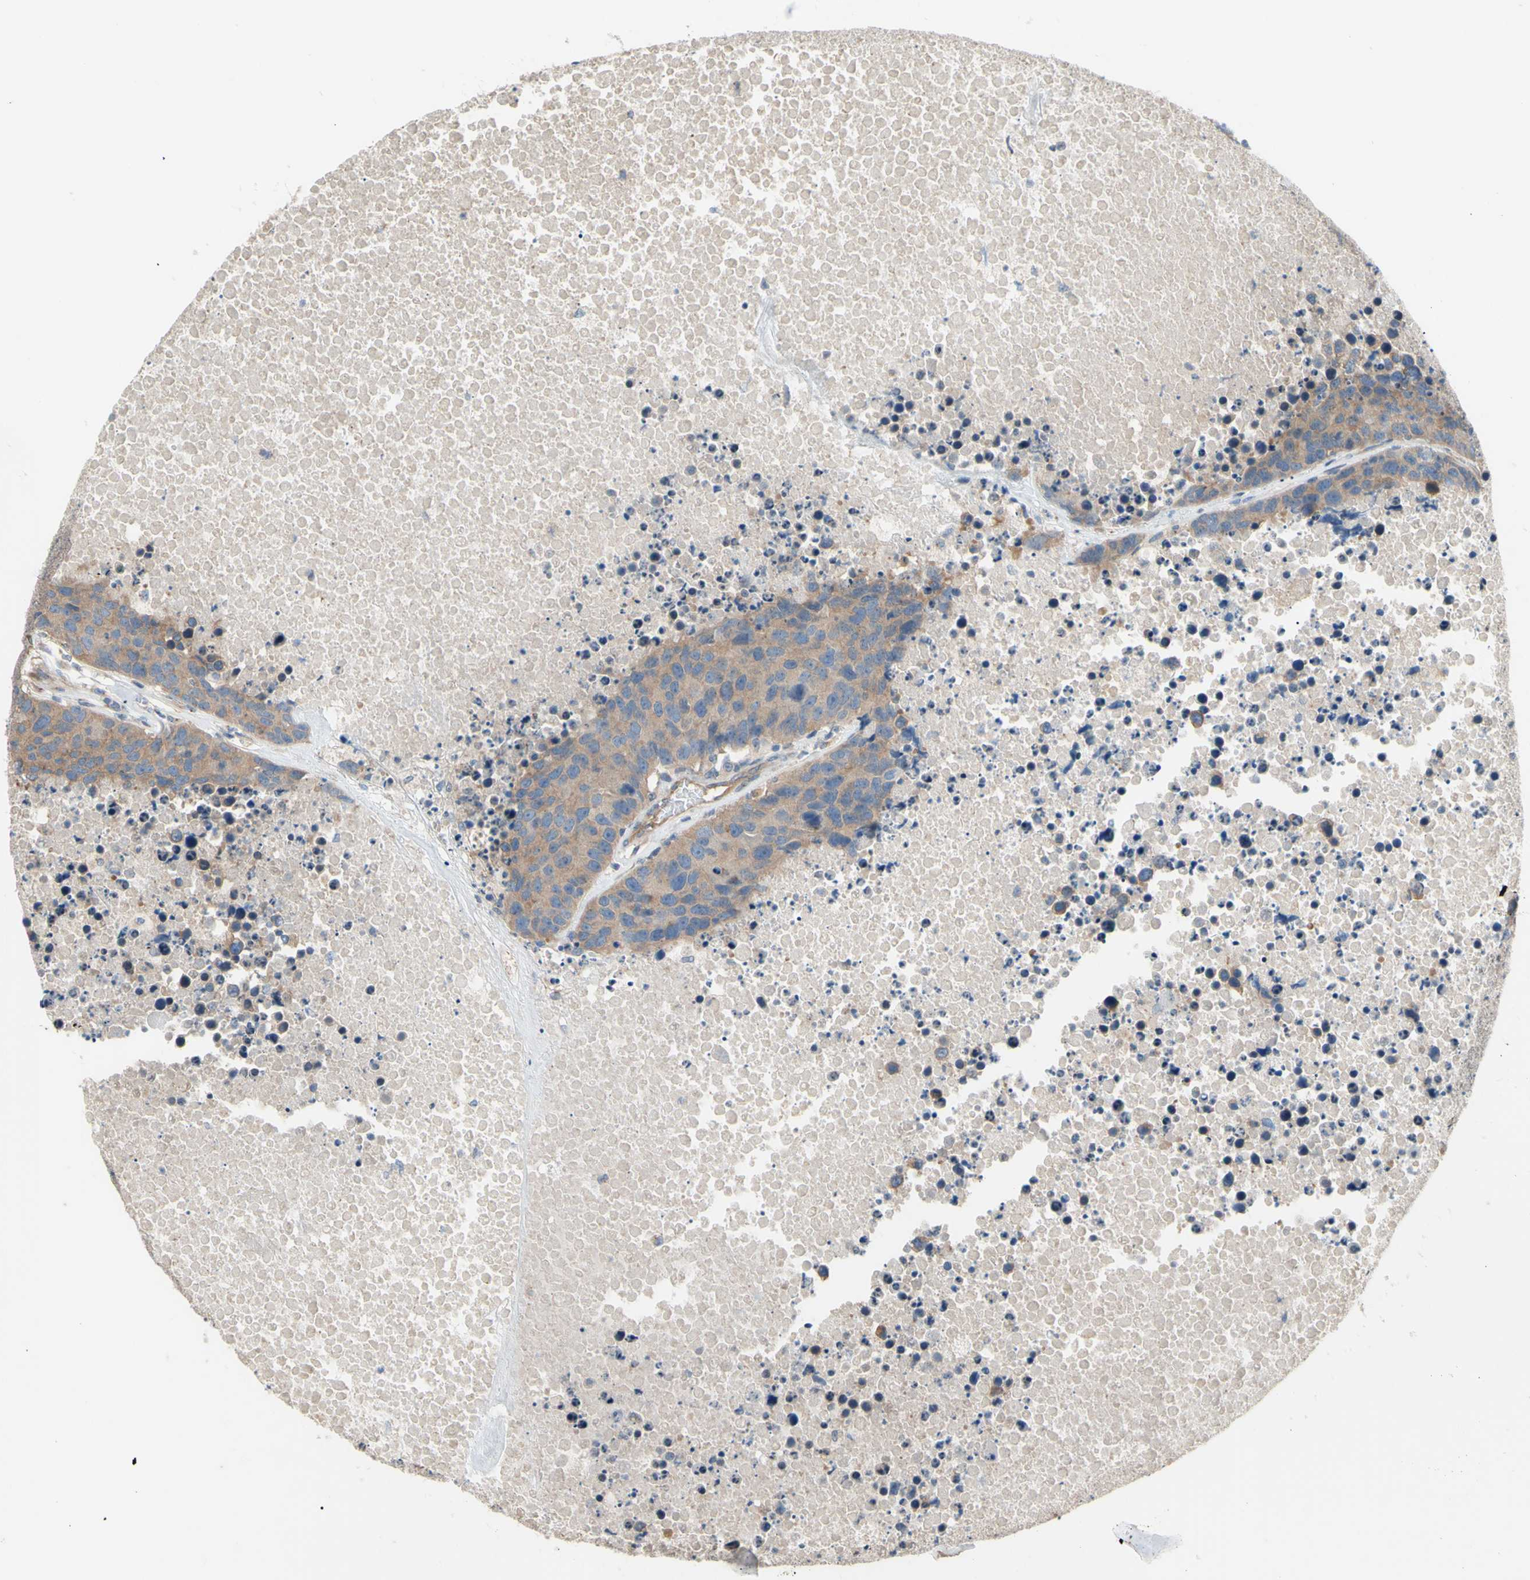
{"staining": {"intensity": "moderate", "quantity": ">75%", "location": "cytoplasmic/membranous"}, "tissue": "carcinoid", "cell_type": "Tumor cells", "image_type": "cancer", "snomed": [{"axis": "morphology", "description": "Carcinoid, malignant, NOS"}, {"axis": "topography", "description": "Lung"}], "caption": "Malignant carcinoid was stained to show a protein in brown. There is medium levels of moderate cytoplasmic/membranous positivity in approximately >75% of tumor cells.", "gene": "DYNLRB1", "patient": {"sex": "male", "age": 60}}